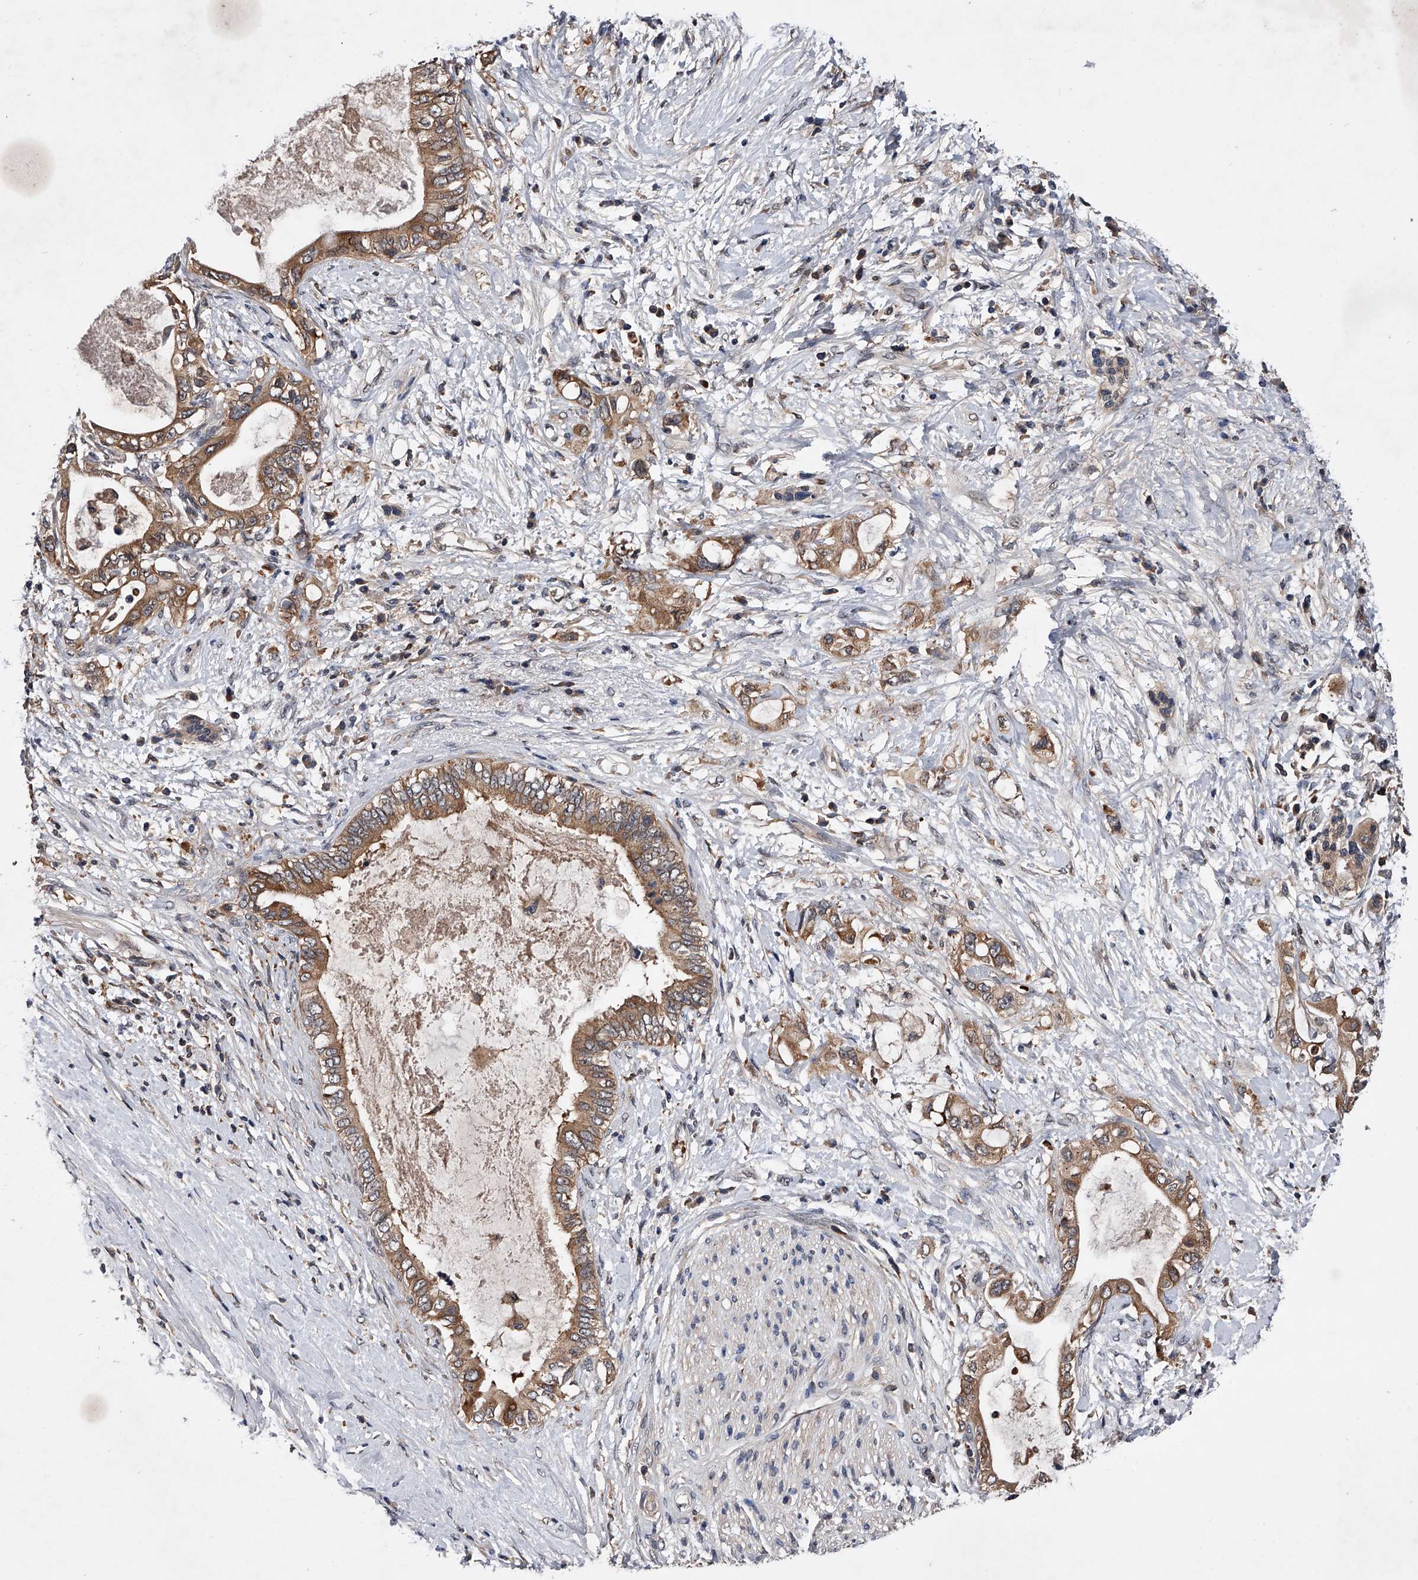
{"staining": {"intensity": "moderate", "quantity": ">75%", "location": "cytoplasmic/membranous"}, "tissue": "pancreatic cancer", "cell_type": "Tumor cells", "image_type": "cancer", "snomed": [{"axis": "morphology", "description": "Adenocarcinoma, NOS"}, {"axis": "topography", "description": "Pancreas"}], "caption": "The histopathology image demonstrates staining of pancreatic adenocarcinoma, revealing moderate cytoplasmic/membranous protein staining (brown color) within tumor cells.", "gene": "ZNF30", "patient": {"sex": "female", "age": 56}}